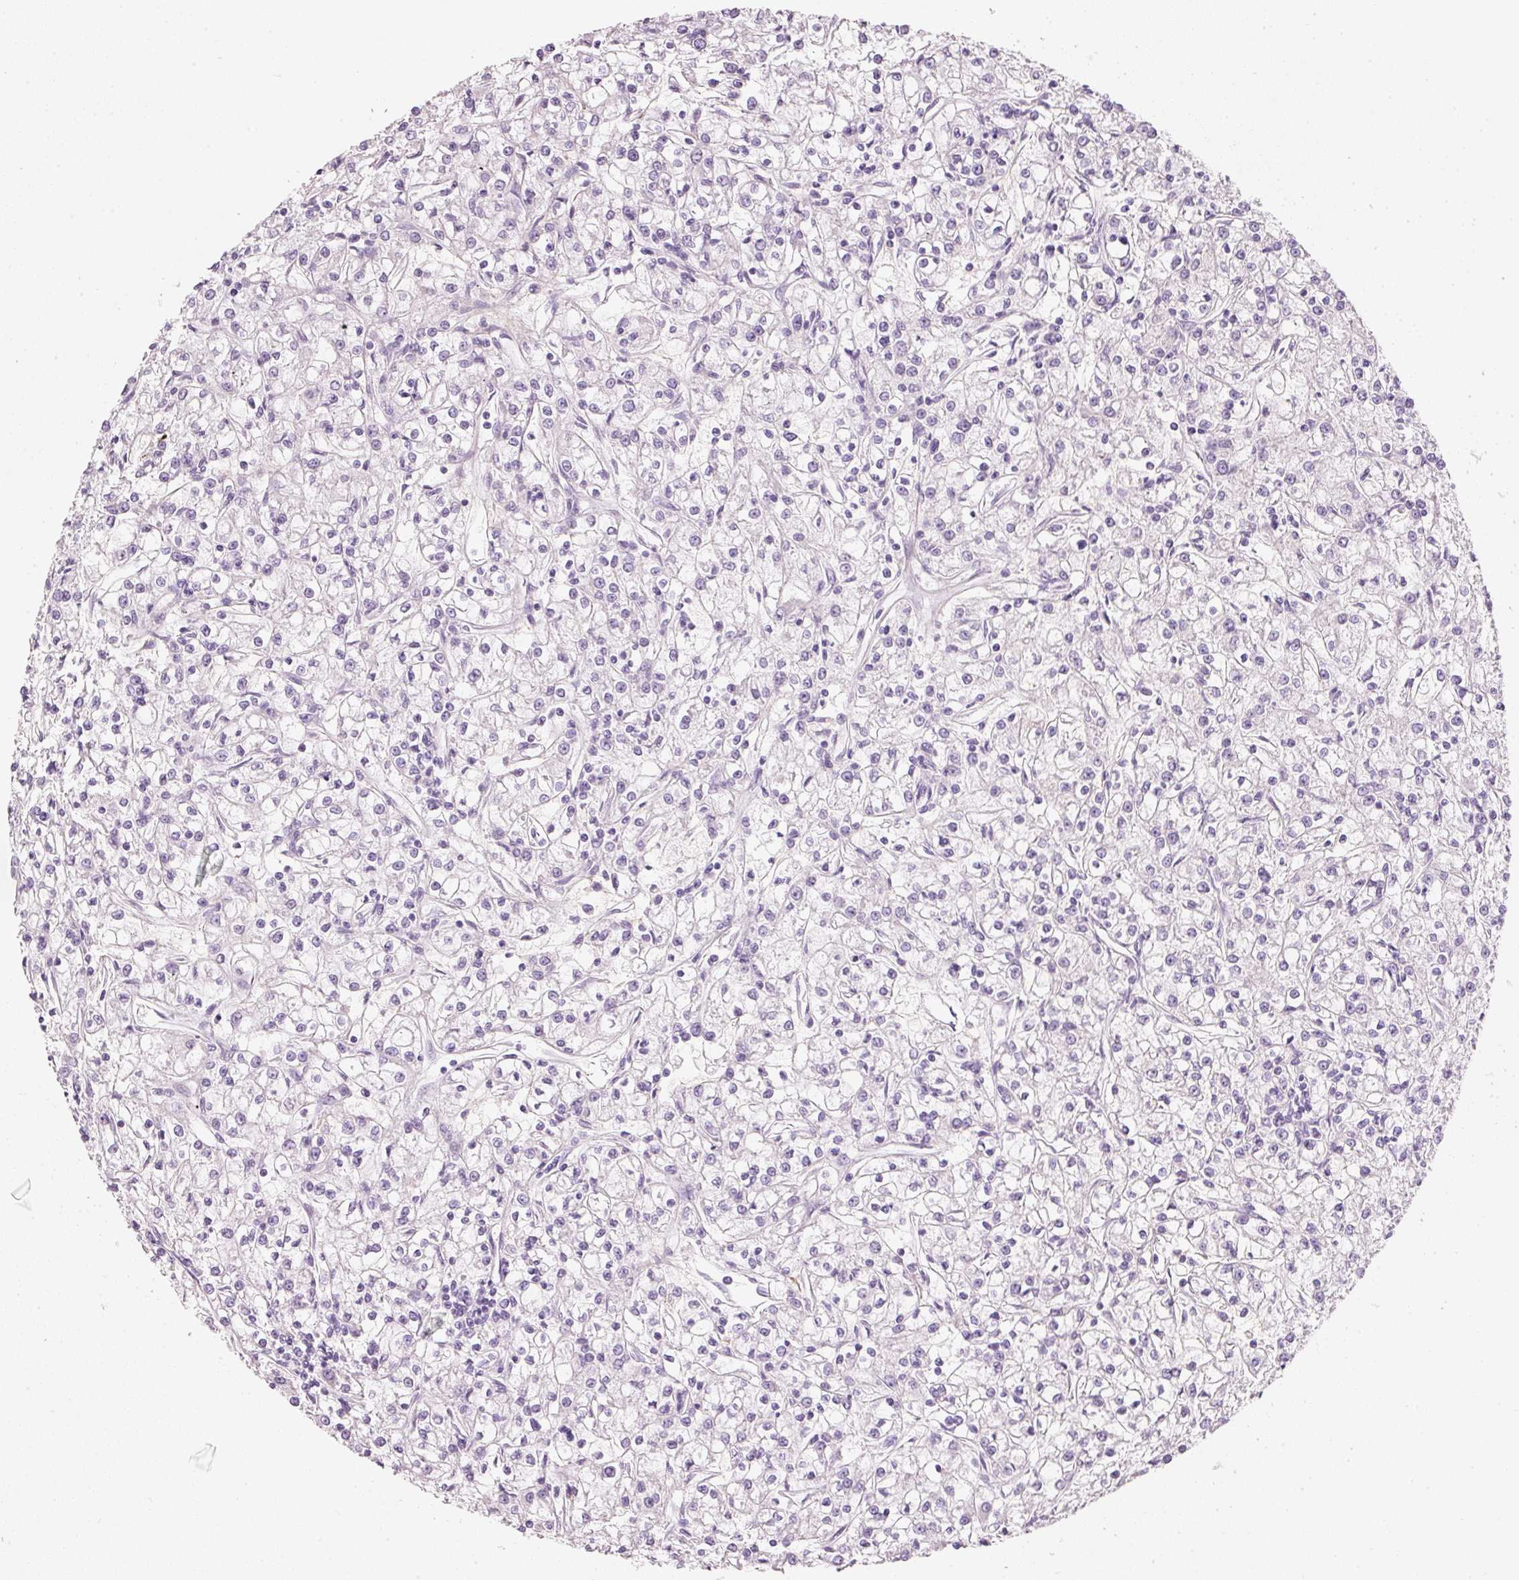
{"staining": {"intensity": "negative", "quantity": "none", "location": "none"}, "tissue": "renal cancer", "cell_type": "Tumor cells", "image_type": "cancer", "snomed": [{"axis": "morphology", "description": "Adenocarcinoma, NOS"}, {"axis": "topography", "description": "Kidney"}], "caption": "Protein analysis of renal adenocarcinoma shows no significant expression in tumor cells.", "gene": "PDXDC1", "patient": {"sex": "female", "age": 59}}